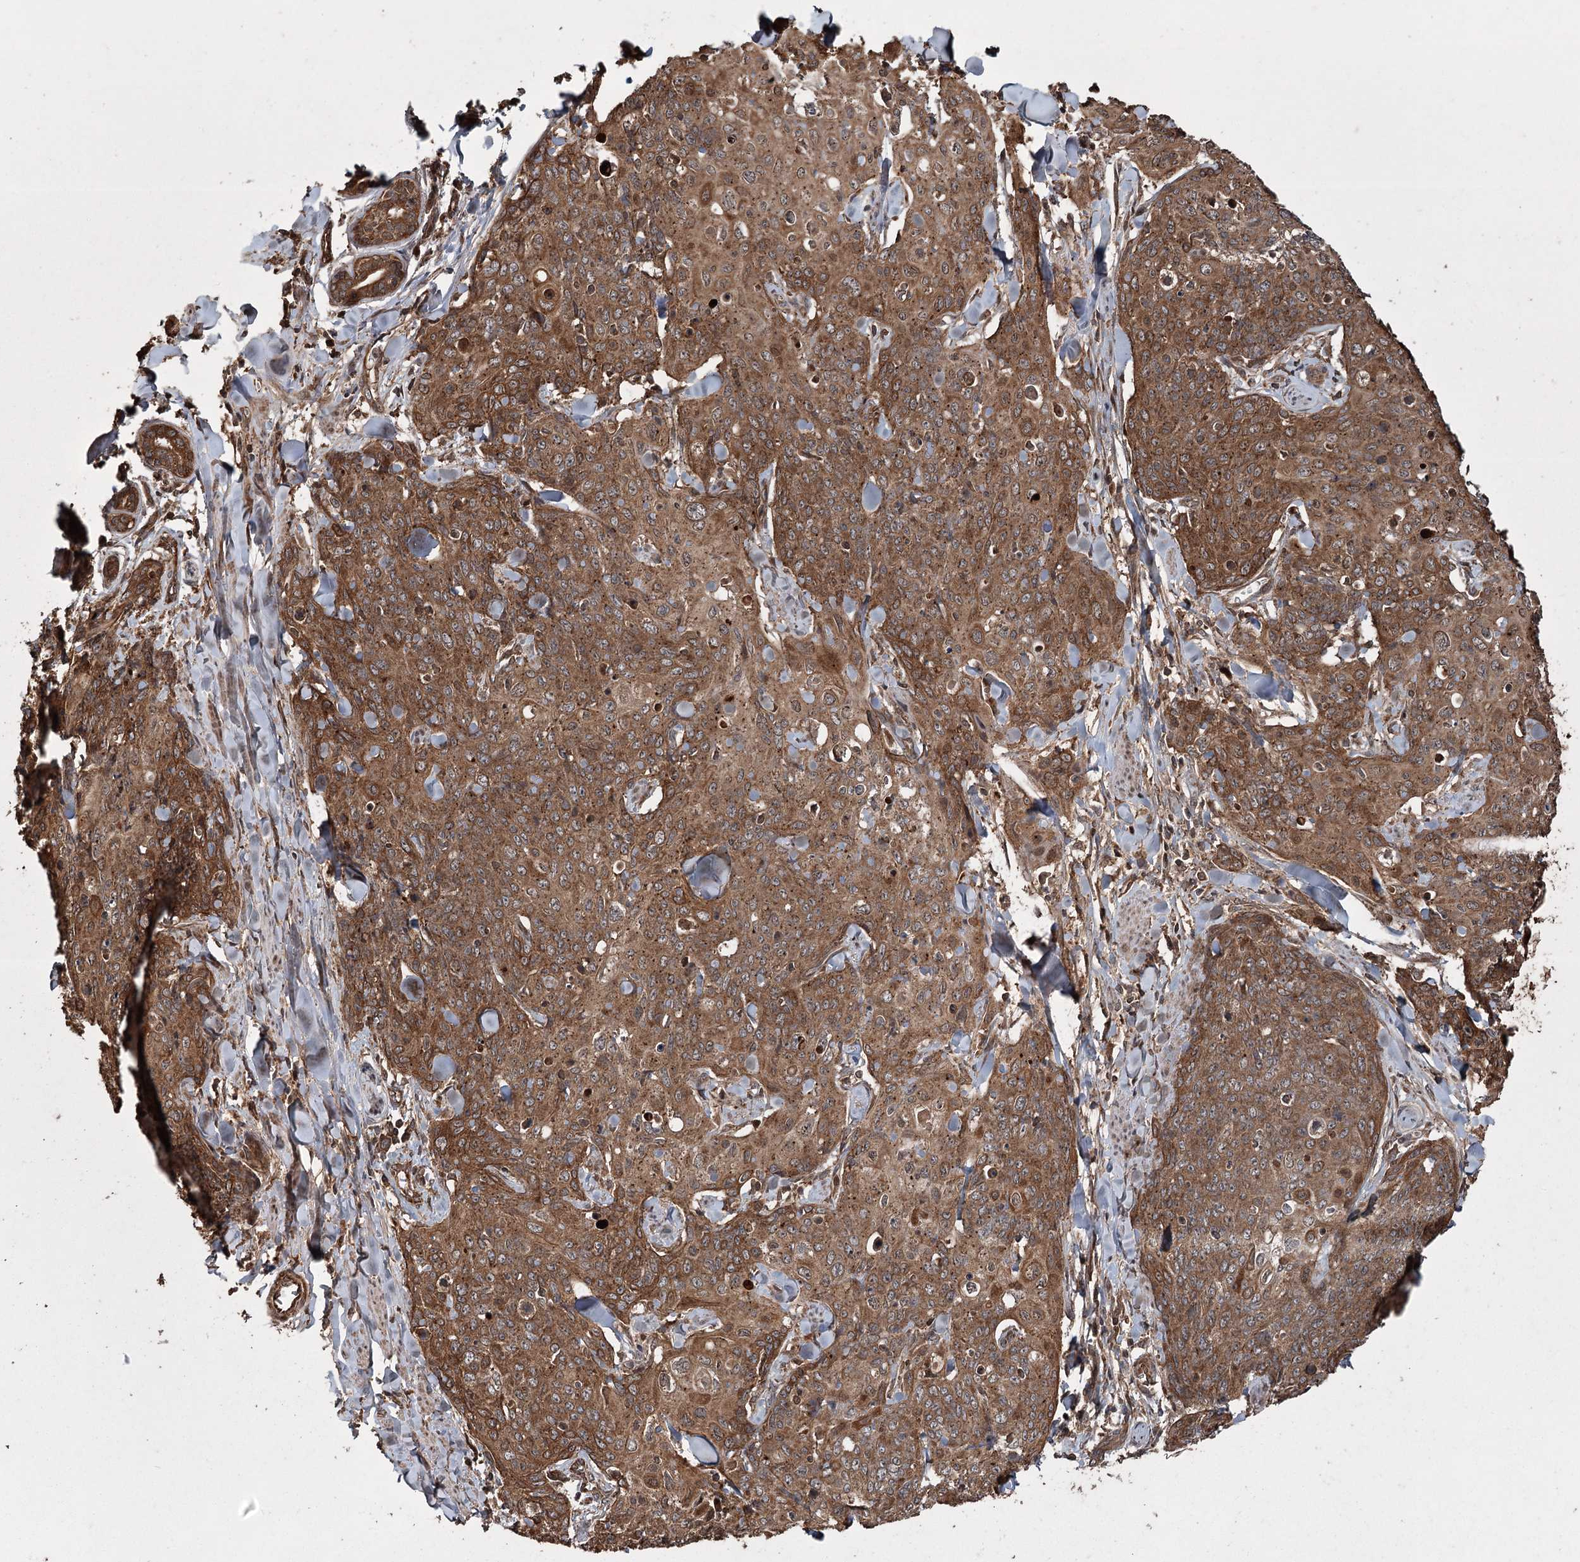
{"staining": {"intensity": "moderate", "quantity": ">75%", "location": "cytoplasmic/membranous"}, "tissue": "skin cancer", "cell_type": "Tumor cells", "image_type": "cancer", "snomed": [{"axis": "morphology", "description": "Squamous cell carcinoma, NOS"}, {"axis": "topography", "description": "Skin"}, {"axis": "topography", "description": "Vulva"}], "caption": "Immunohistochemistry (IHC) image of skin squamous cell carcinoma stained for a protein (brown), which displays medium levels of moderate cytoplasmic/membranous expression in approximately >75% of tumor cells.", "gene": "RPAP3", "patient": {"sex": "female", "age": 85}}